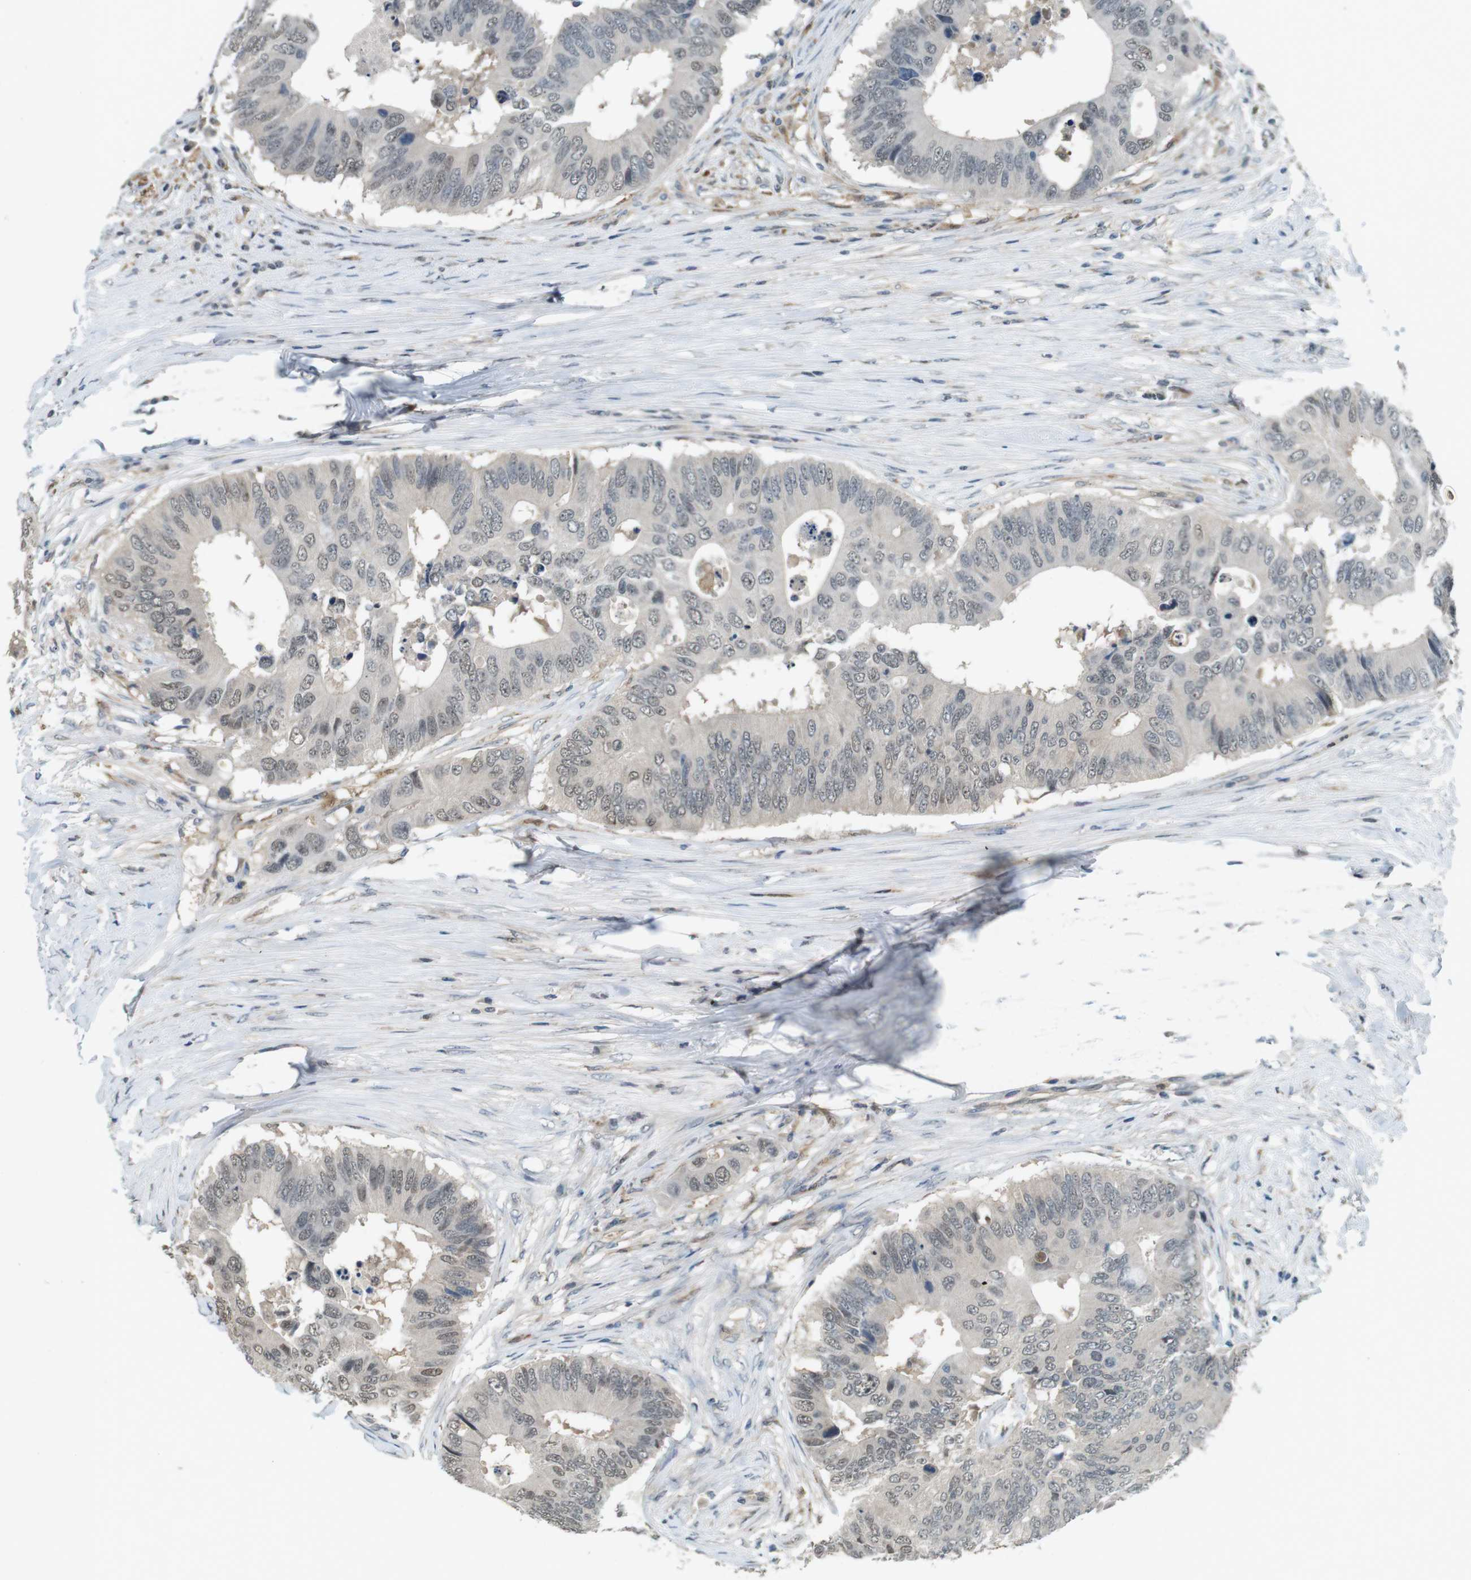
{"staining": {"intensity": "weak", "quantity": "25%-75%", "location": "nuclear"}, "tissue": "colorectal cancer", "cell_type": "Tumor cells", "image_type": "cancer", "snomed": [{"axis": "morphology", "description": "Adenocarcinoma, NOS"}, {"axis": "topography", "description": "Colon"}], "caption": "Colorectal adenocarcinoma stained for a protein reveals weak nuclear positivity in tumor cells. (brown staining indicates protein expression, while blue staining denotes nuclei).", "gene": "CDK14", "patient": {"sex": "male", "age": 71}}